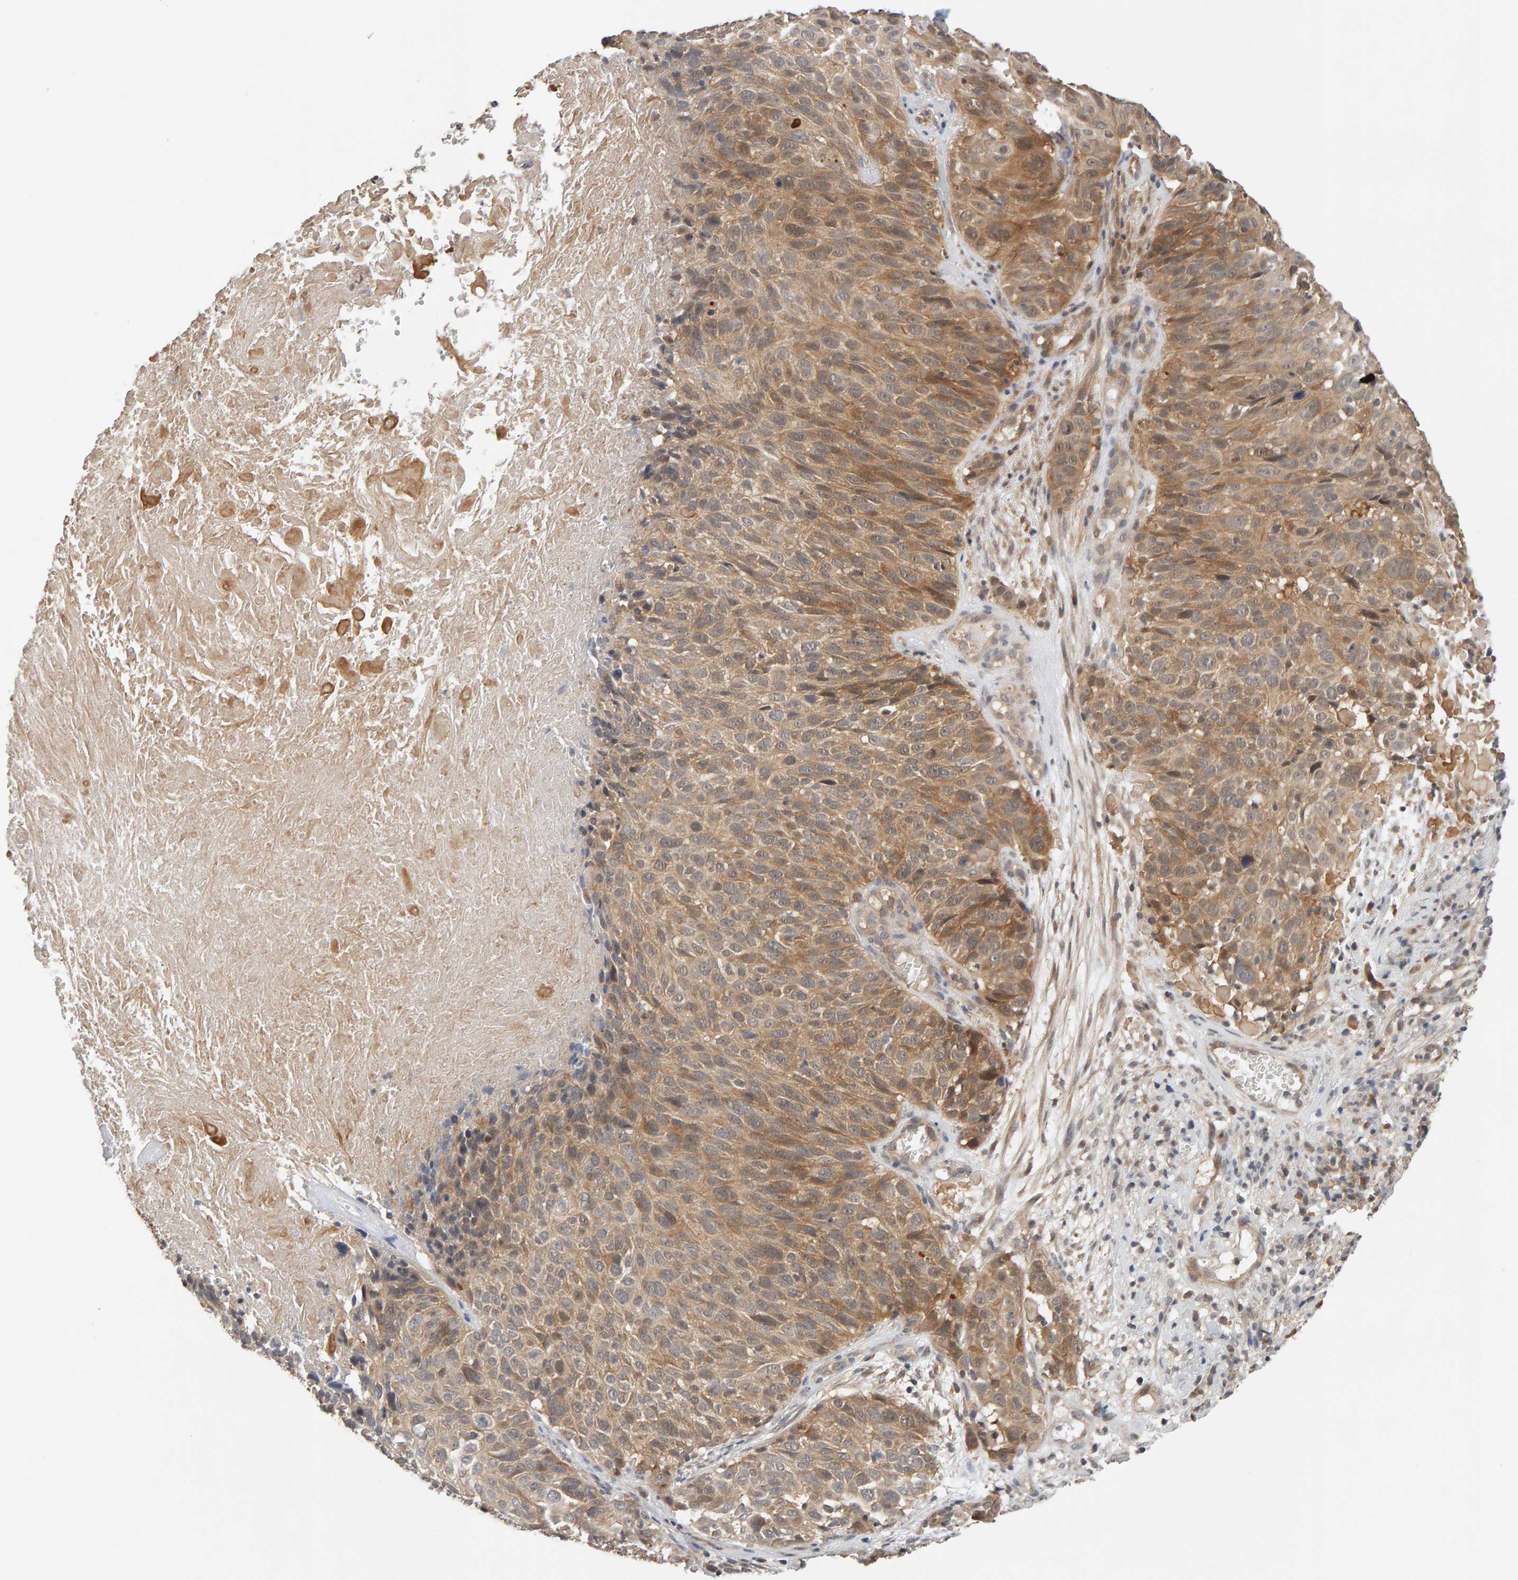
{"staining": {"intensity": "moderate", "quantity": ">75%", "location": "cytoplasmic/membranous"}, "tissue": "cervical cancer", "cell_type": "Tumor cells", "image_type": "cancer", "snomed": [{"axis": "morphology", "description": "Squamous cell carcinoma, NOS"}, {"axis": "topography", "description": "Cervix"}], "caption": "Protein expression by IHC shows moderate cytoplasmic/membranous positivity in approximately >75% of tumor cells in cervical cancer.", "gene": "DNAJC7", "patient": {"sex": "female", "age": 74}}